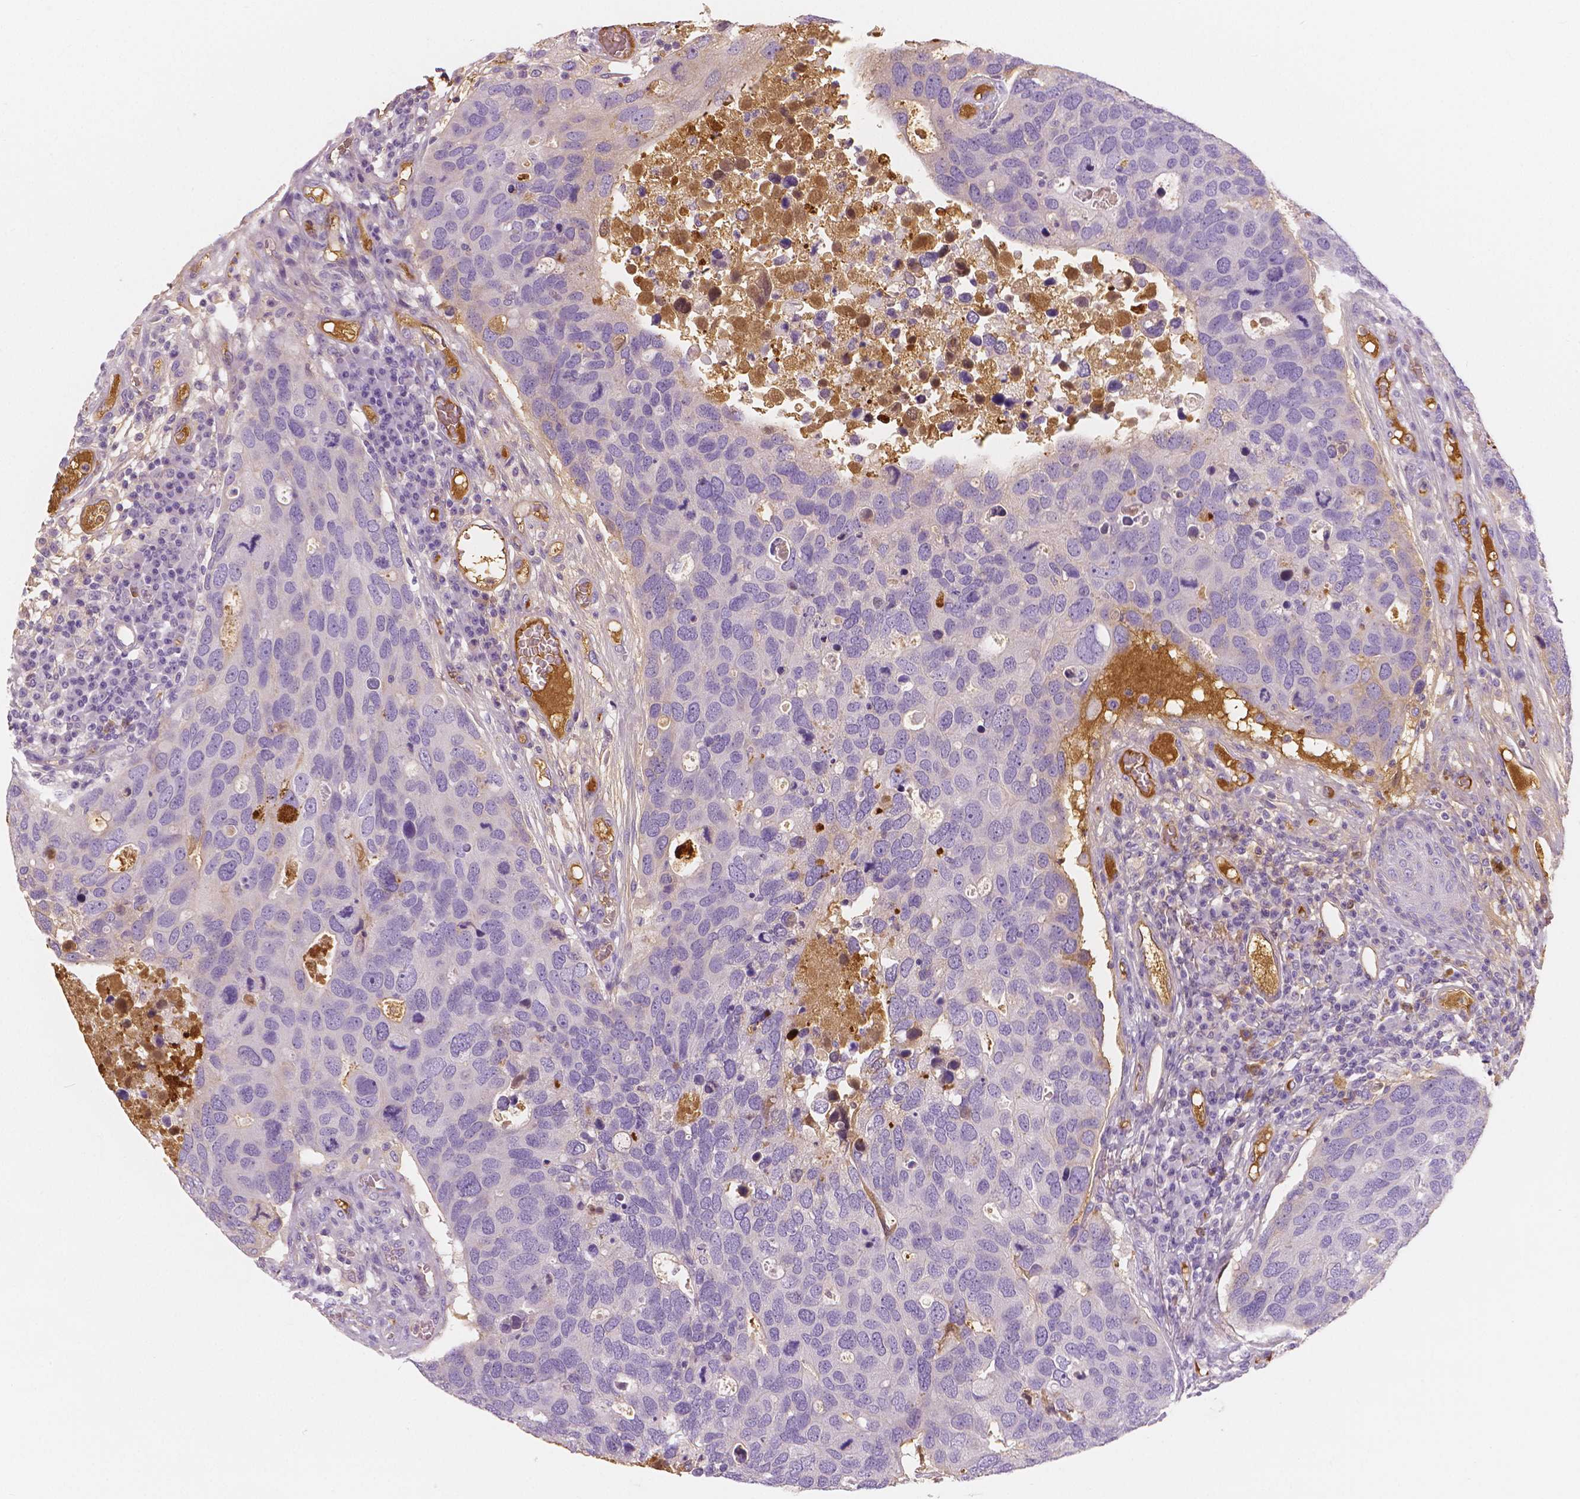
{"staining": {"intensity": "negative", "quantity": "none", "location": "none"}, "tissue": "breast cancer", "cell_type": "Tumor cells", "image_type": "cancer", "snomed": [{"axis": "morphology", "description": "Duct carcinoma"}, {"axis": "topography", "description": "Breast"}], "caption": "Protein analysis of breast cancer (invasive ductal carcinoma) exhibits no significant expression in tumor cells.", "gene": "APOA4", "patient": {"sex": "female", "age": 83}}